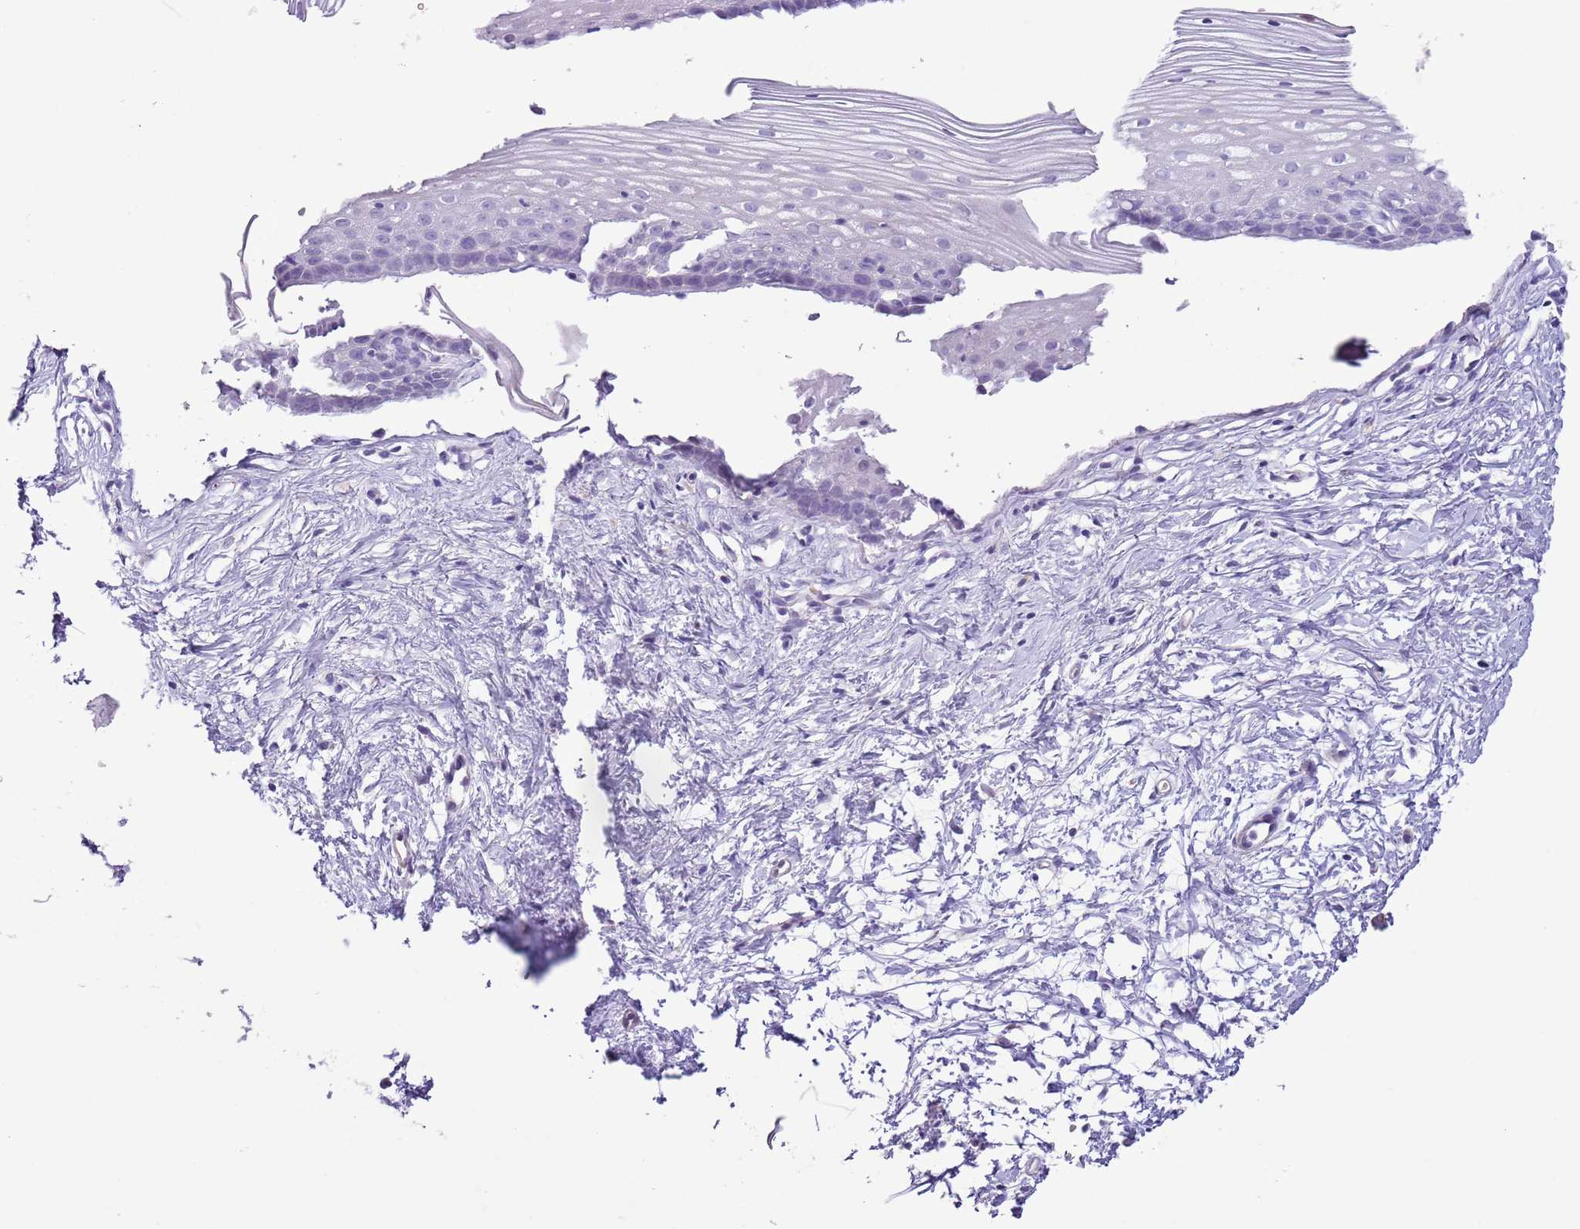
{"staining": {"intensity": "negative", "quantity": "none", "location": "none"}, "tissue": "cervix", "cell_type": "Glandular cells", "image_type": "normal", "snomed": [{"axis": "morphology", "description": "Normal tissue, NOS"}, {"axis": "topography", "description": "Cervix"}], "caption": "Immunohistochemical staining of normal cervix exhibits no significant staining in glandular cells.", "gene": "SLC7A14", "patient": {"sex": "female", "age": 40}}